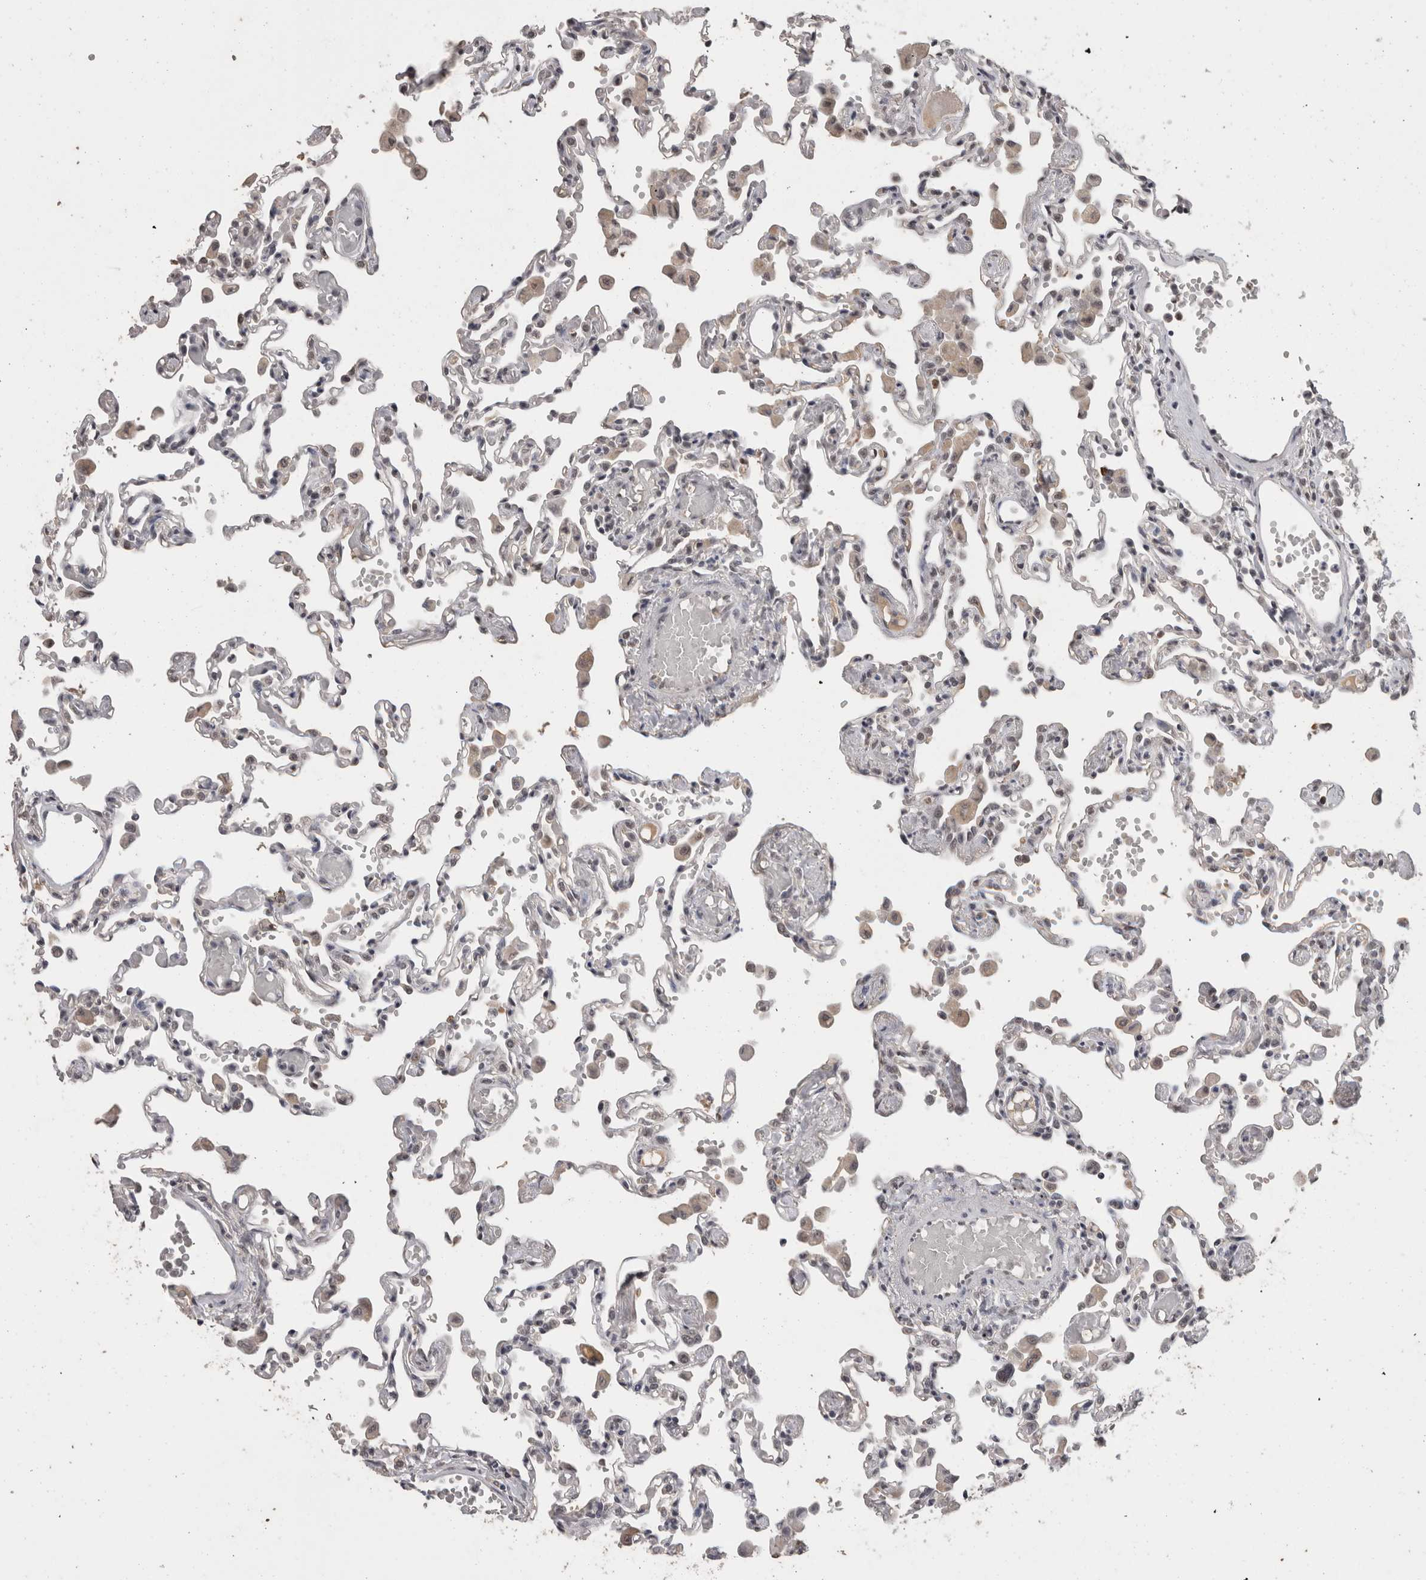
{"staining": {"intensity": "weak", "quantity": "<25%", "location": "nuclear"}, "tissue": "lung", "cell_type": "Alveolar cells", "image_type": "normal", "snomed": [{"axis": "morphology", "description": "Normal tissue, NOS"}, {"axis": "topography", "description": "Bronchus"}, {"axis": "topography", "description": "Lung"}], "caption": "IHC histopathology image of unremarkable lung stained for a protein (brown), which exhibits no expression in alveolar cells. (Brightfield microscopy of DAB (3,3'-diaminobenzidine) immunohistochemistry at high magnification).", "gene": "DDX17", "patient": {"sex": "female", "age": 49}}